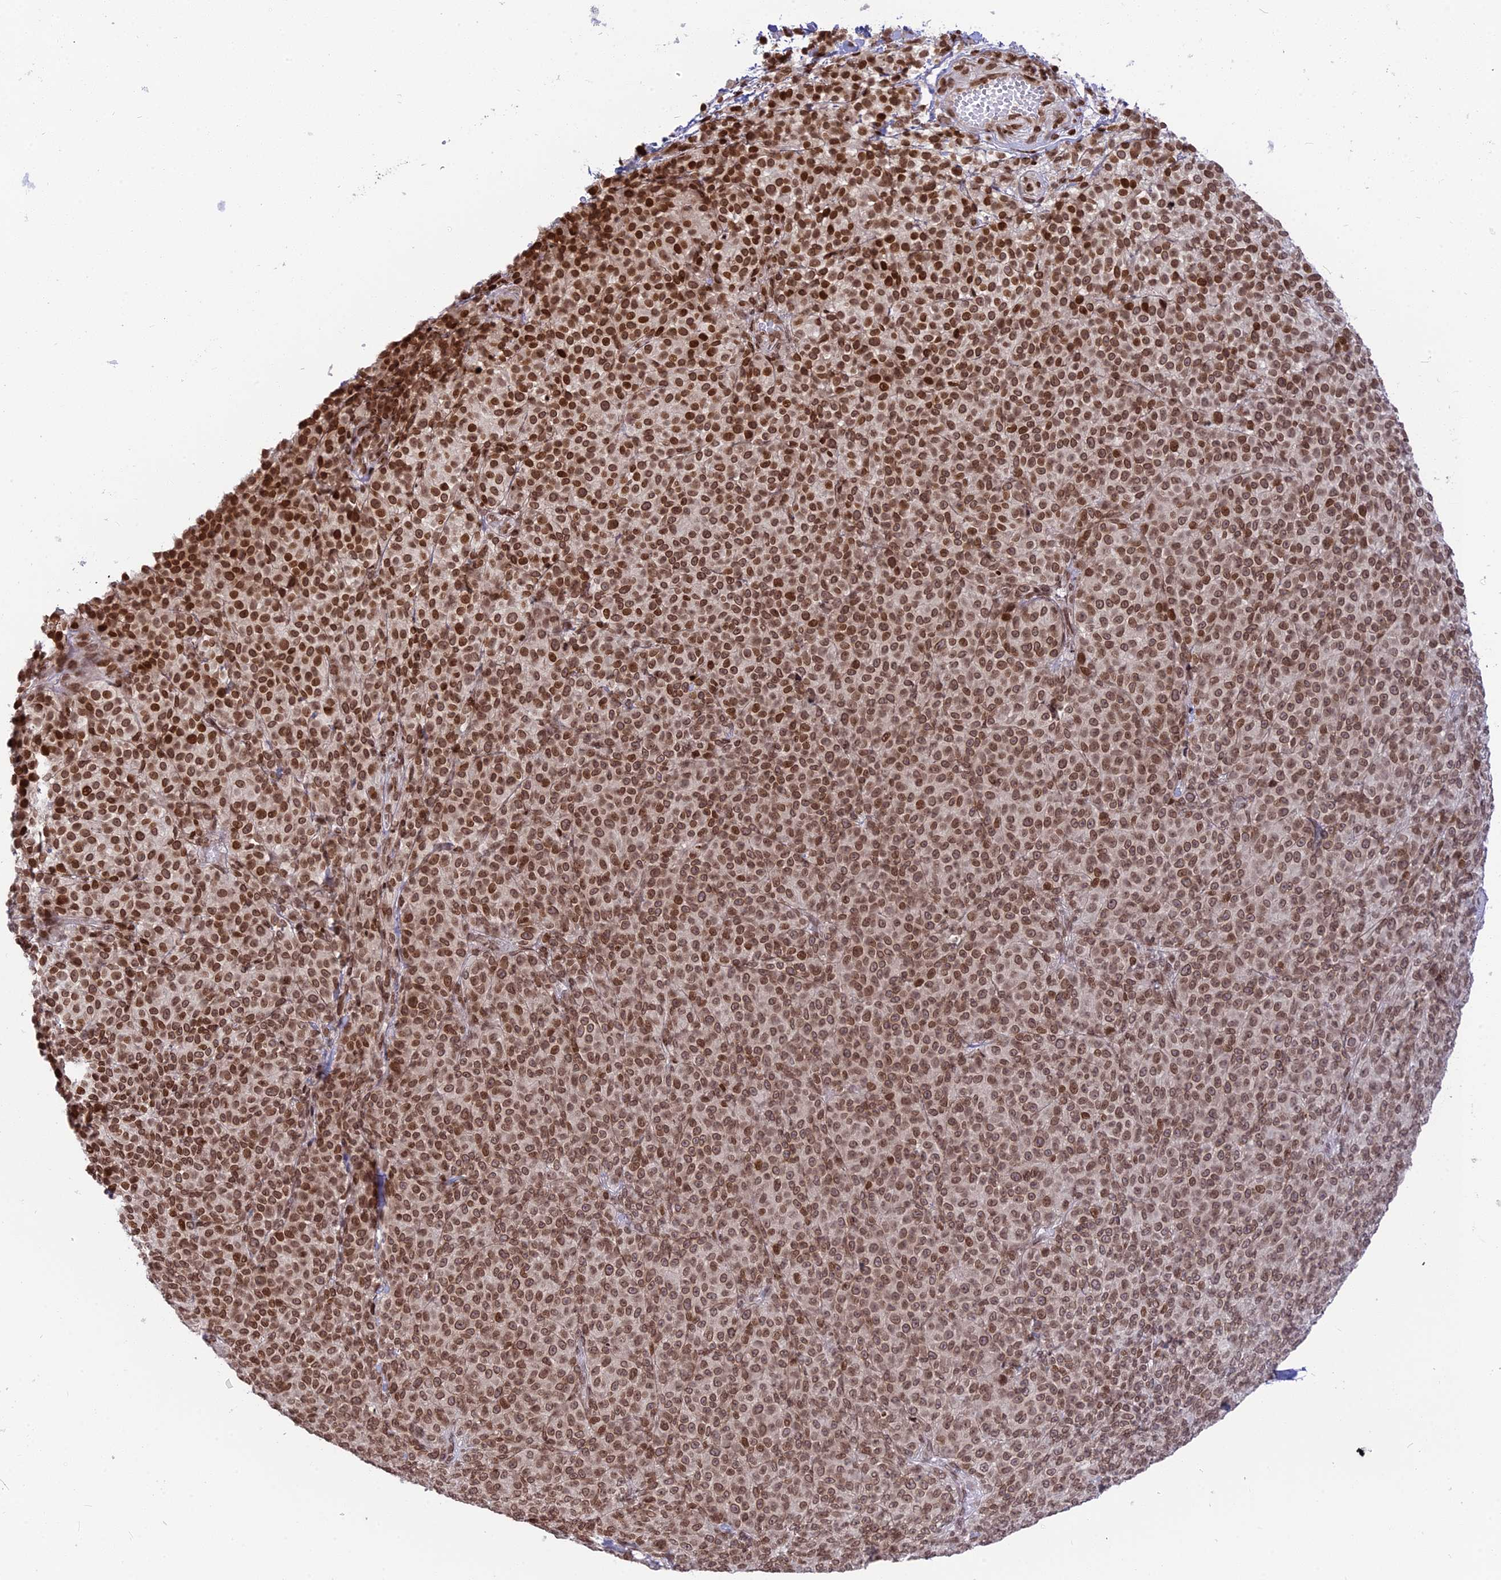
{"staining": {"intensity": "moderate", "quantity": ">75%", "location": "nuclear"}, "tissue": "melanoma", "cell_type": "Tumor cells", "image_type": "cancer", "snomed": [{"axis": "morphology", "description": "Normal tissue, NOS"}, {"axis": "morphology", "description": "Malignant melanoma, NOS"}, {"axis": "topography", "description": "Skin"}], "caption": "Immunohistochemistry staining of melanoma, which exhibits medium levels of moderate nuclear expression in approximately >75% of tumor cells indicating moderate nuclear protein expression. The staining was performed using DAB (brown) for protein detection and nuclei were counterstained in hematoxylin (blue).", "gene": "TET2", "patient": {"sex": "female", "age": 34}}